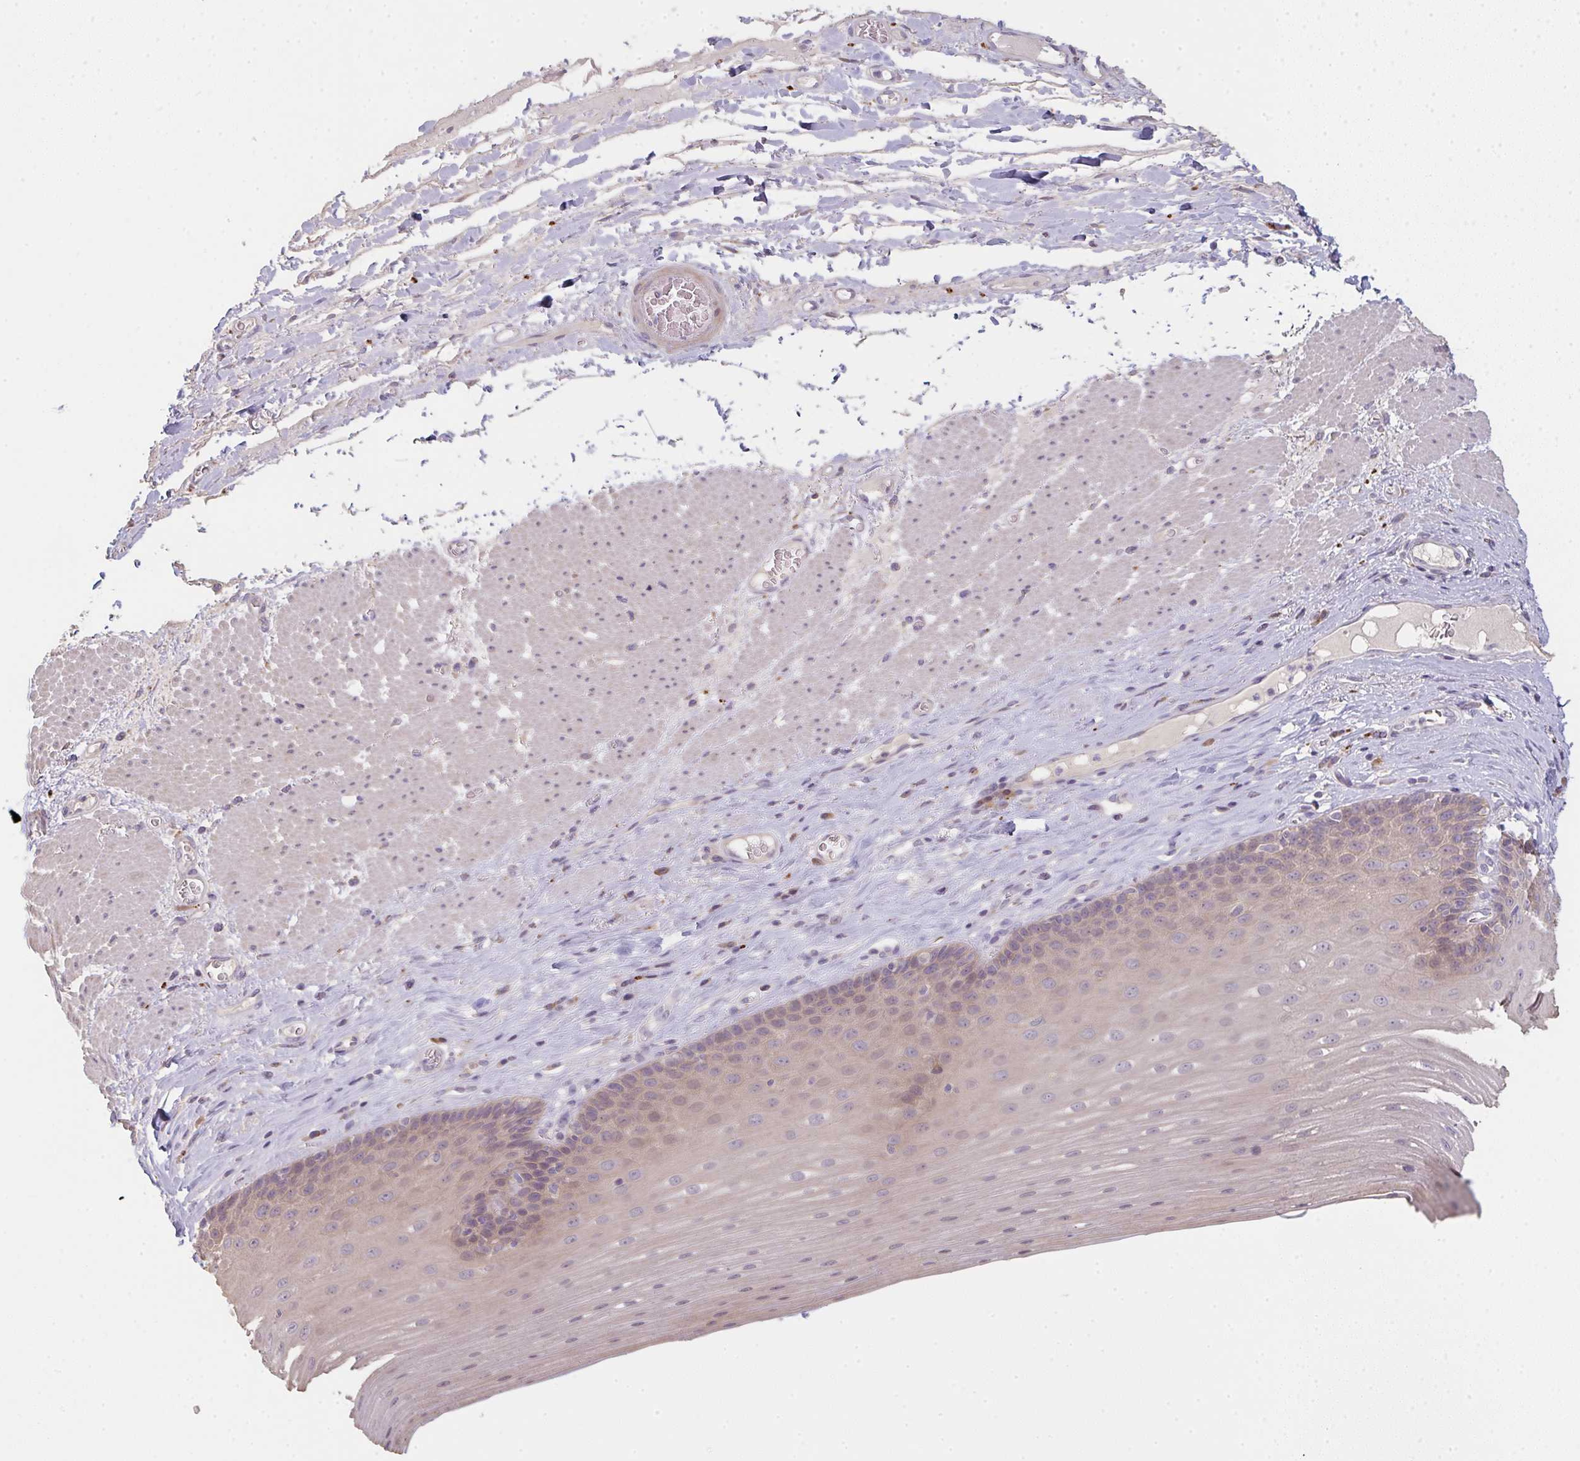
{"staining": {"intensity": "negative", "quantity": "none", "location": "none"}, "tissue": "esophagus", "cell_type": "Squamous epithelial cells", "image_type": "normal", "snomed": [{"axis": "morphology", "description": "Normal tissue, NOS"}, {"axis": "topography", "description": "Esophagus"}], "caption": "IHC histopathology image of benign human esophagus stained for a protein (brown), which exhibits no expression in squamous epithelial cells.", "gene": "TMEM237", "patient": {"sex": "male", "age": 62}}